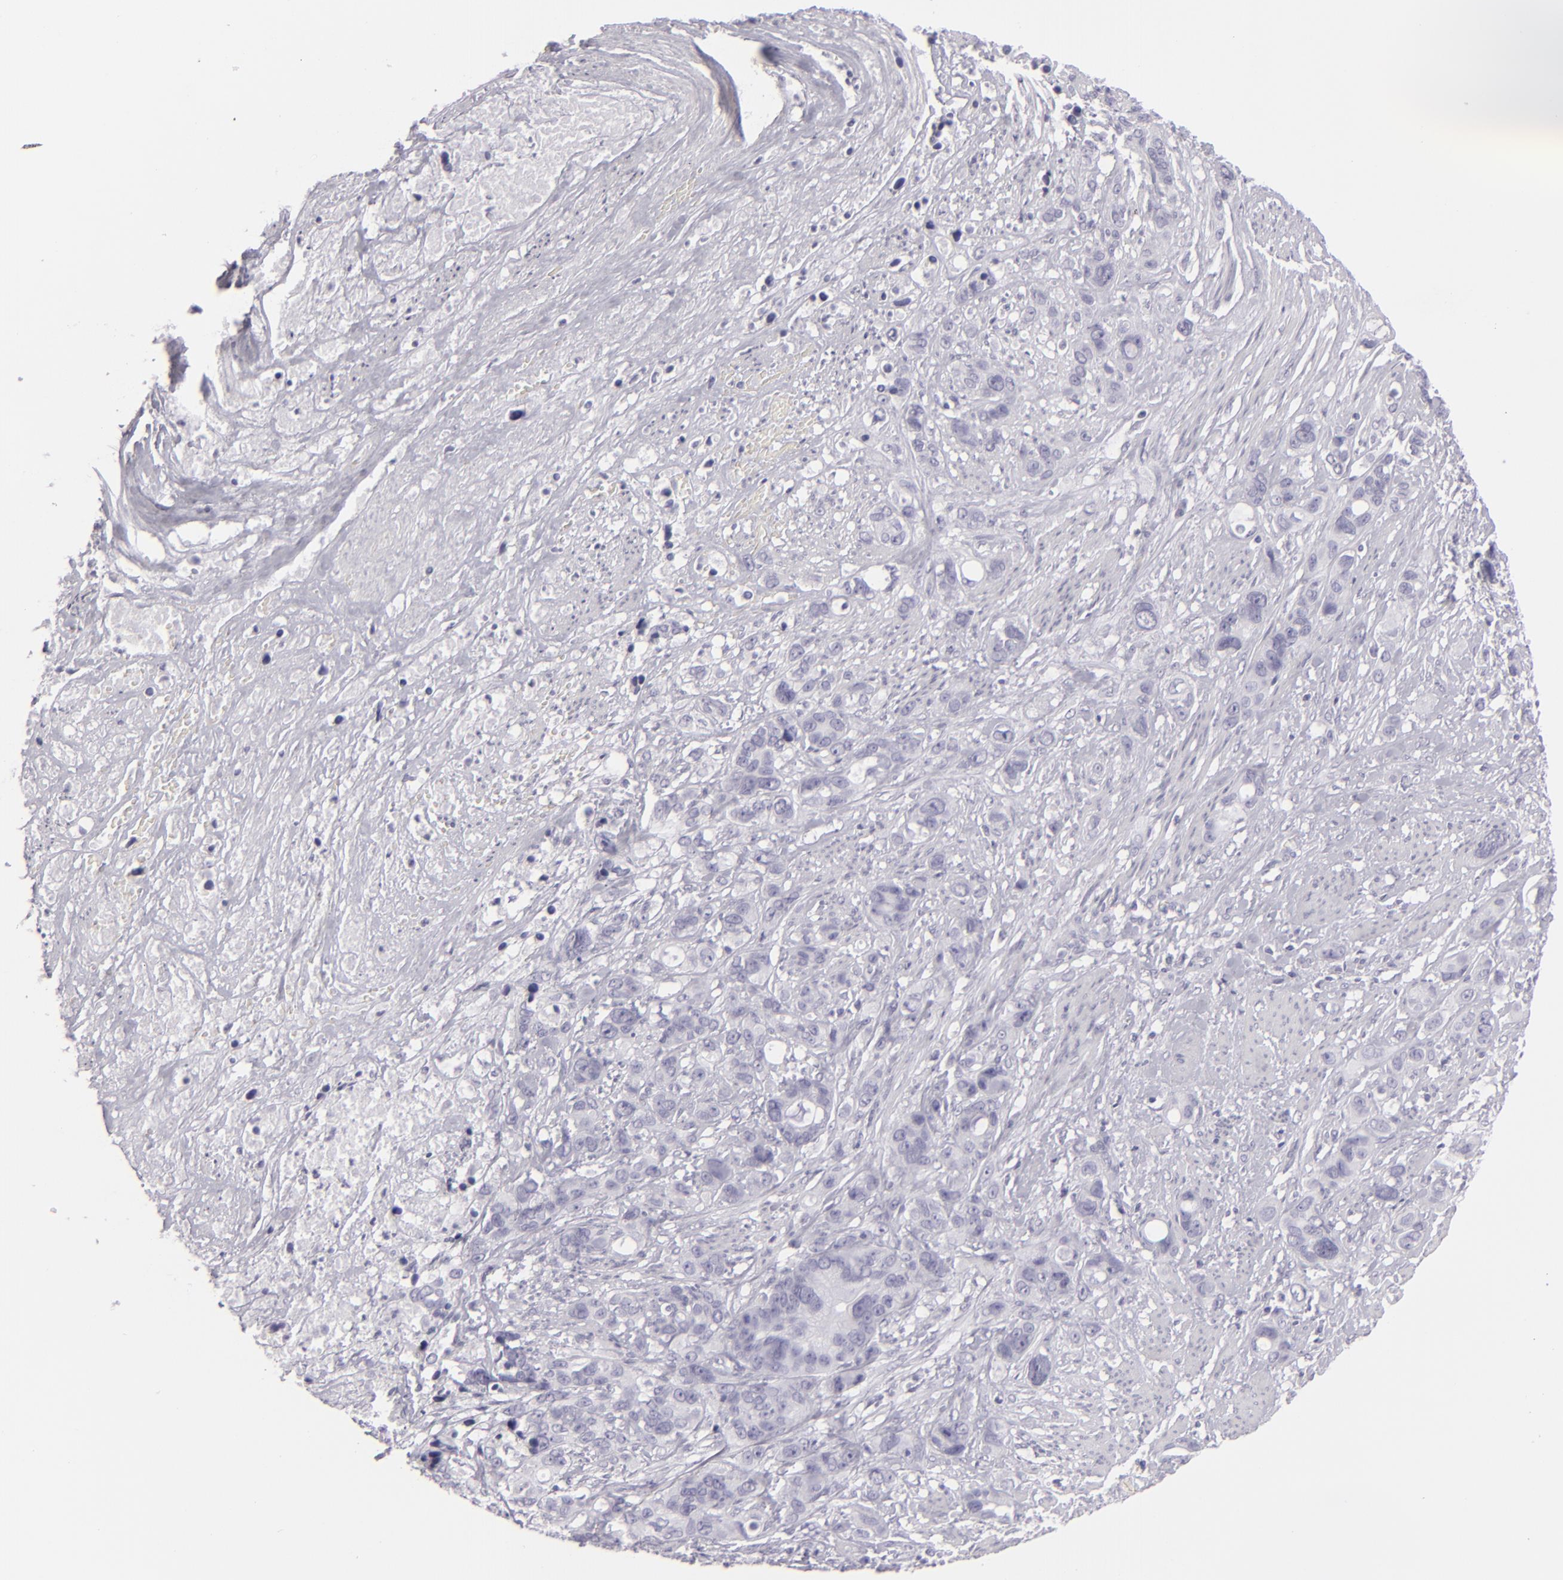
{"staining": {"intensity": "negative", "quantity": "none", "location": "none"}, "tissue": "stomach cancer", "cell_type": "Tumor cells", "image_type": "cancer", "snomed": [{"axis": "morphology", "description": "Adenocarcinoma, NOS"}, {"axis": "topography", "description": "Stomach, upper"}], "caption": "DAB immunohistochemical staining of human stomach adenocarcinoma exhibits no significant expression in tumor cells.", "gene": "FLG", "patient": {"sex": "male", "age": 47}}